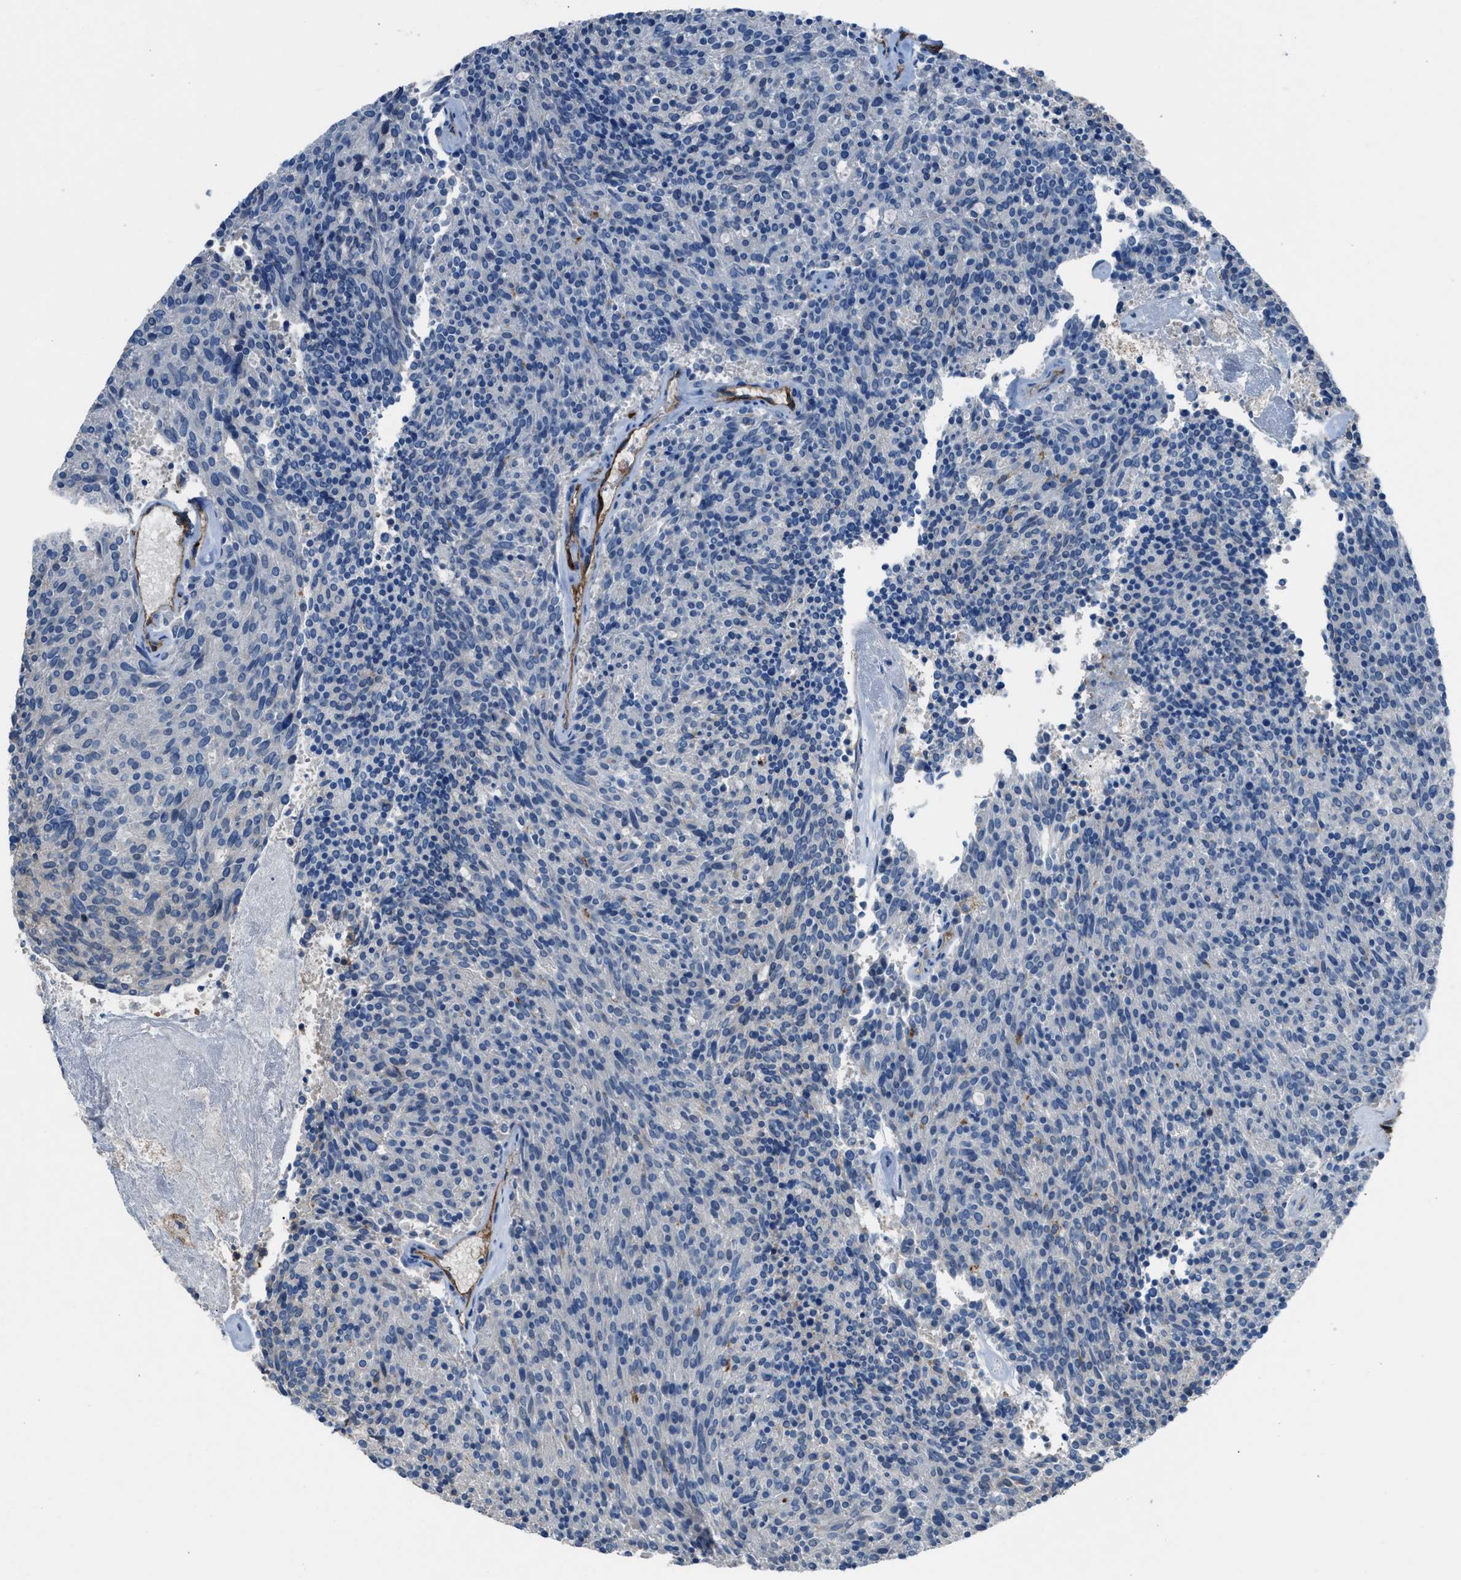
{"staining": {"intensity": "negative", "quantity": "none", "location": "none"}, "tissue": "carcinoid", "cell_type": "Tumor cells", "image_type": "cancer", "snomed": [{"axis": "morphology", "description": "Carcinoid, malignant, NOS"}, {"axis": "topography", "description": "Pancreas"}], "caption": "This is an immunohistochemistry (IHC) histopathology image of malignant carcinoid. There is no positivity in tumor cells.", "gene": "DYSF", "patient": {"sex": "female", "age": 54}}